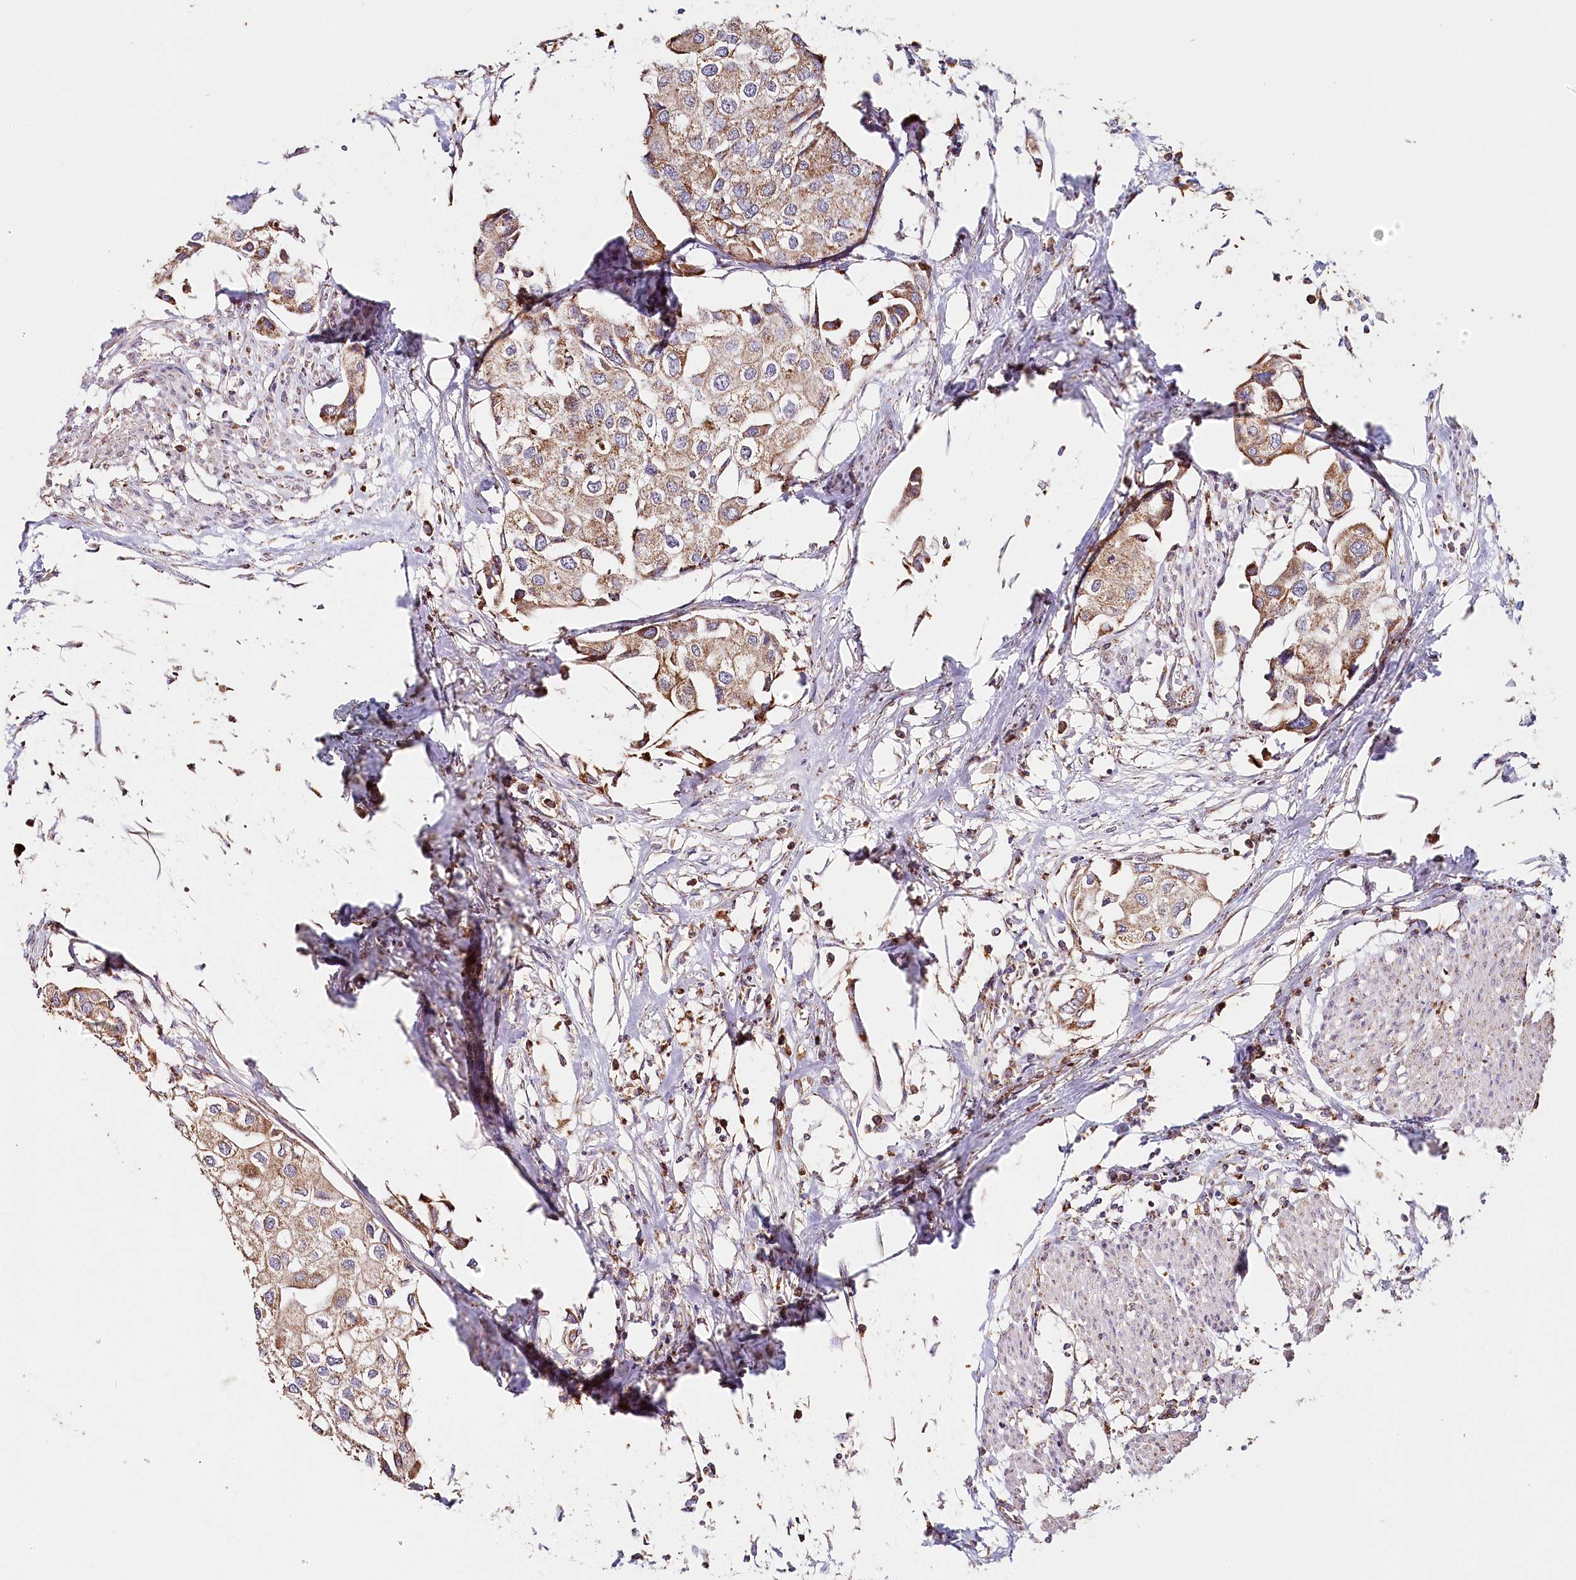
{"staining": {"intensity": "moderate", "quantity": "25%-75%", "location": "cytoplasmic/membranous"}, "tissue": "urothelial cancer", "cell_type": "Tumor cells", "image_type": "cancer", "snomed": [{"axis": "morphology", "description": "Urothelial carcinoma, High grade"}, {"axis": "topography", "description": "Urinary bladder"}], "caption": "IHC photomicrograph of human urothelial cancer stained for a protein (brown), which reveals medium levels of moderate cytoplasmic/membranous positivity in about 25%-75% of tumor cells.", "gene": "MMP25", "patient": {"sex": "male", "age": 64}}